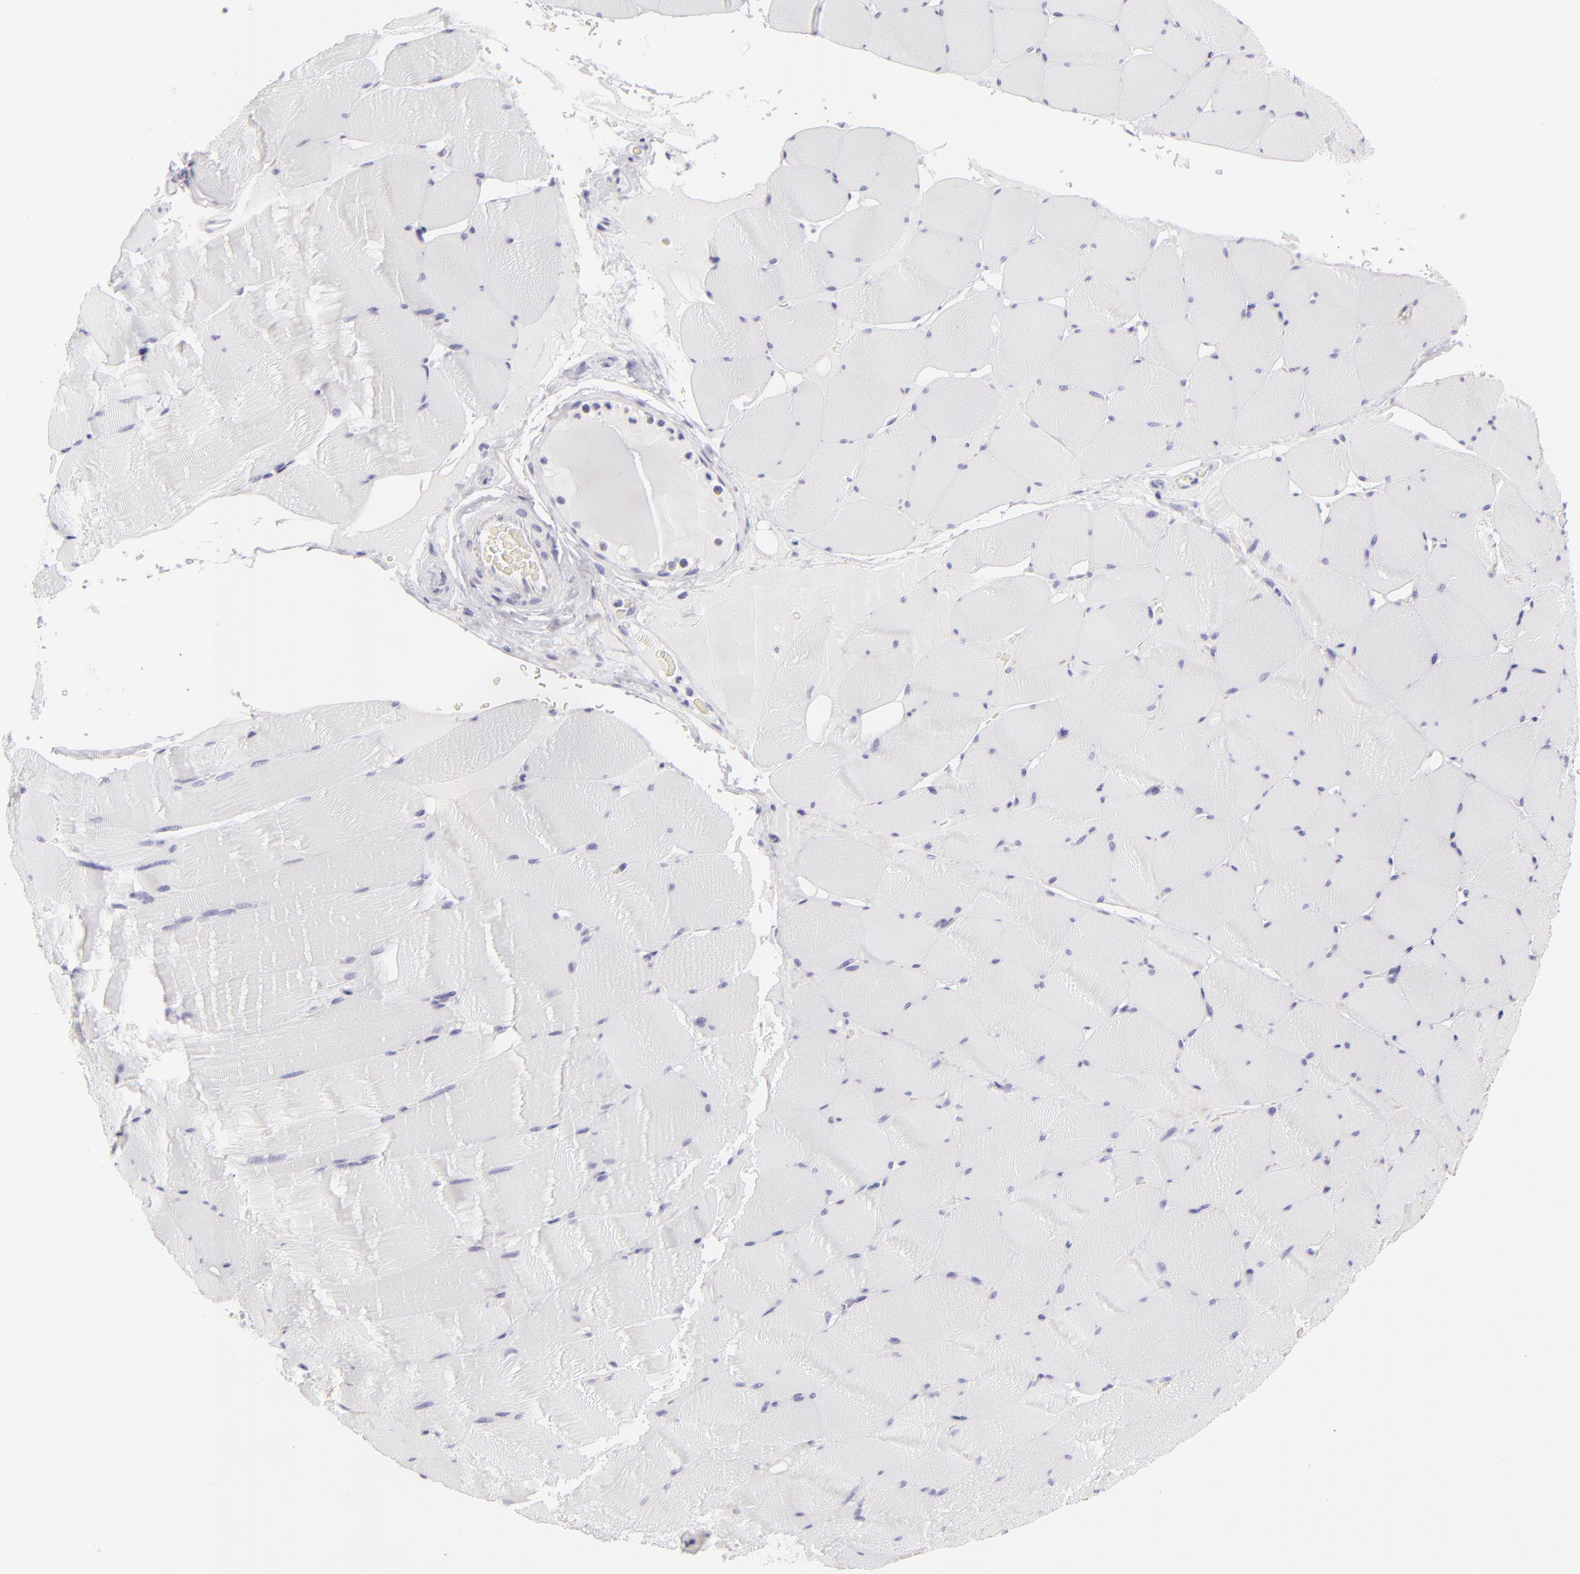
{"staining": {"intensity": "negative", "quantity": "none", "location": "none"}, "tissue": "skeletal muscle", "cell_type": "Myocytes", "image_type": "normal", "snomed": [{"axis": "morphology", "description": "Normal tissue, NOS"}, {"axis": "topography", "description": "Skeletal muscle"}], "caption": "Immunohistochemistry (IHC) photomicrograph of unremarkable skeletal muscle stained for a protein (brown), which displays no staining in myocytes.", "gene": "DLG4", "patient": {"sex": "male", "age": 62}}